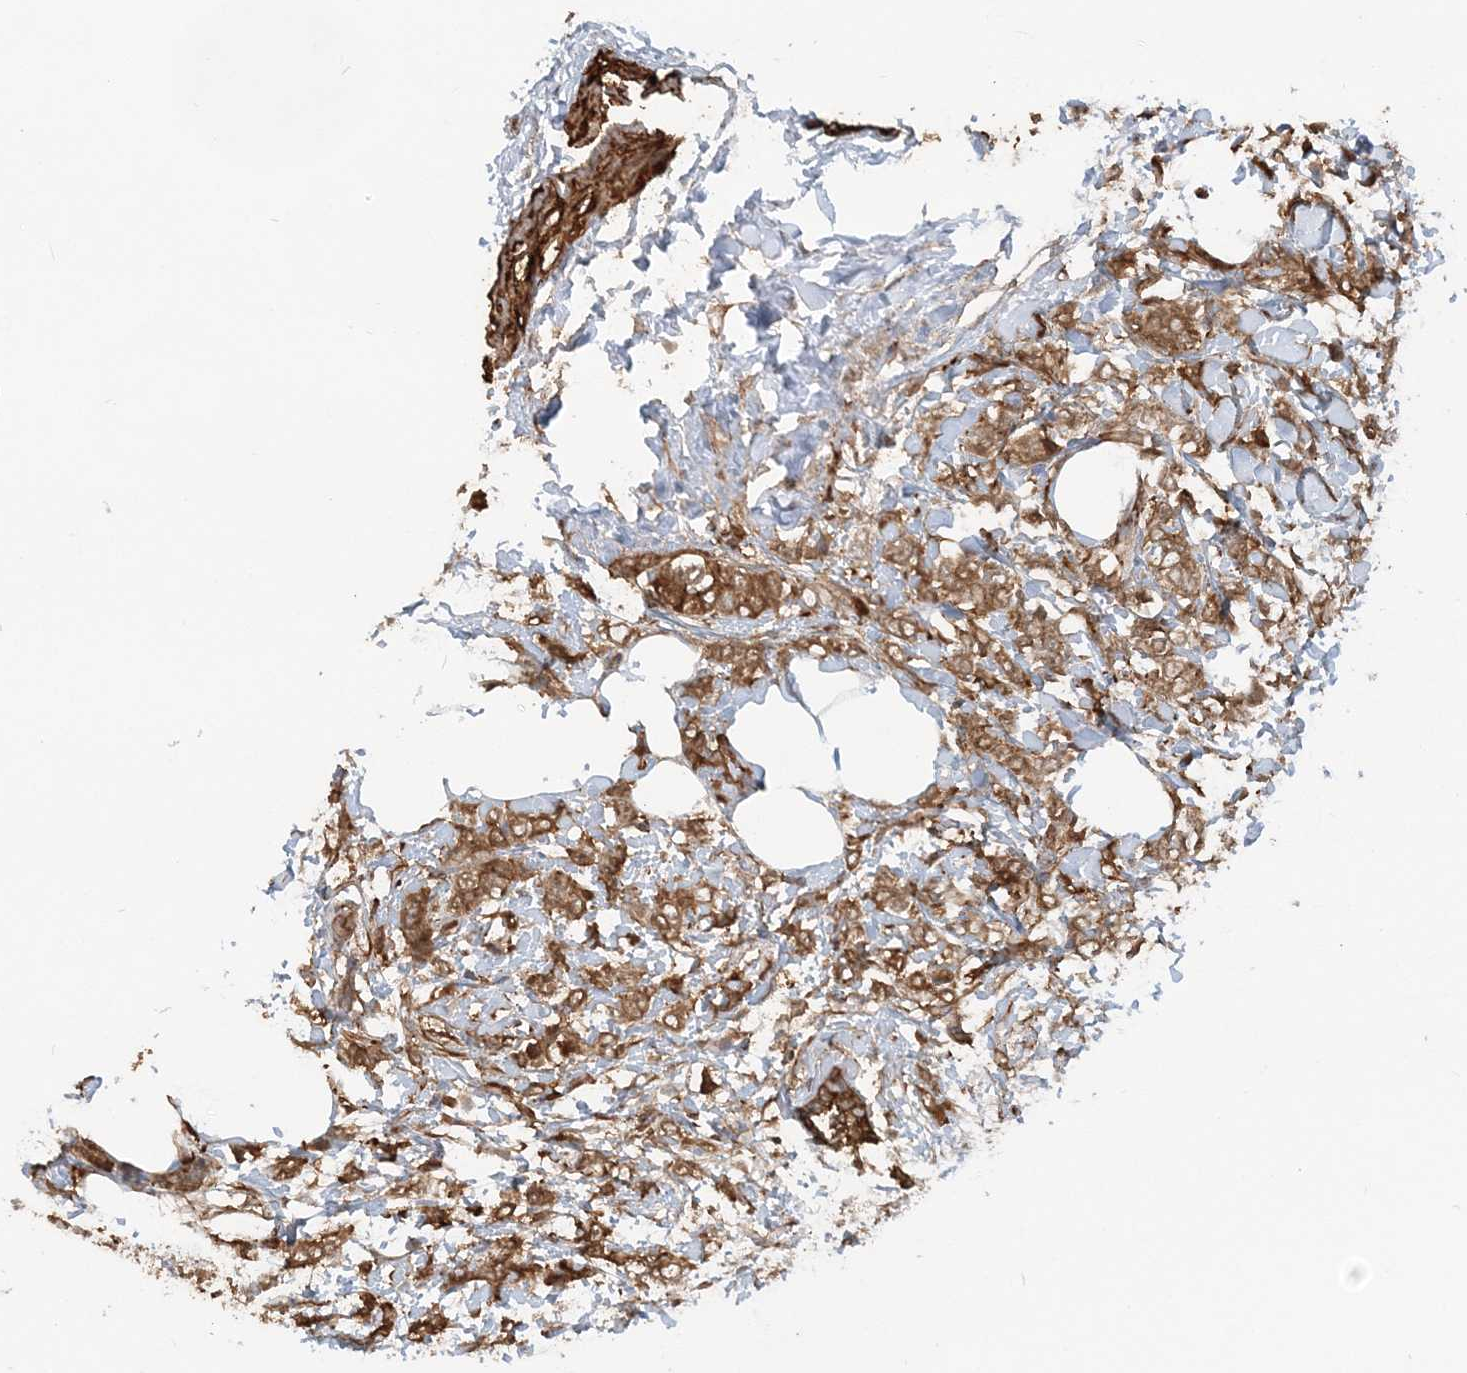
{"staining": {"intensity": "moderate", "quantity": ">75%", "location": "cytoplasmic/membranous"}, "tissue": "breast cancer", "cell_type": "Tumor cells", "image_type": "cancer", "snomed": [{"axis": "morphology", "description": "Lobular carcinoma, in situ"}, {"axis": "morphology", "description": "Lobular carcinoma"}, {"axis": "topography", "description": "Breast"}], "caption": "Moderate cytoplasmic/membranous positivity for a protein is appreciated in approximately >75% of tumor cells of breast lobular carcinoma using immunohistochemistry.", "gene": "DSTN", "patient": {"sex": "female", "age": 41}}